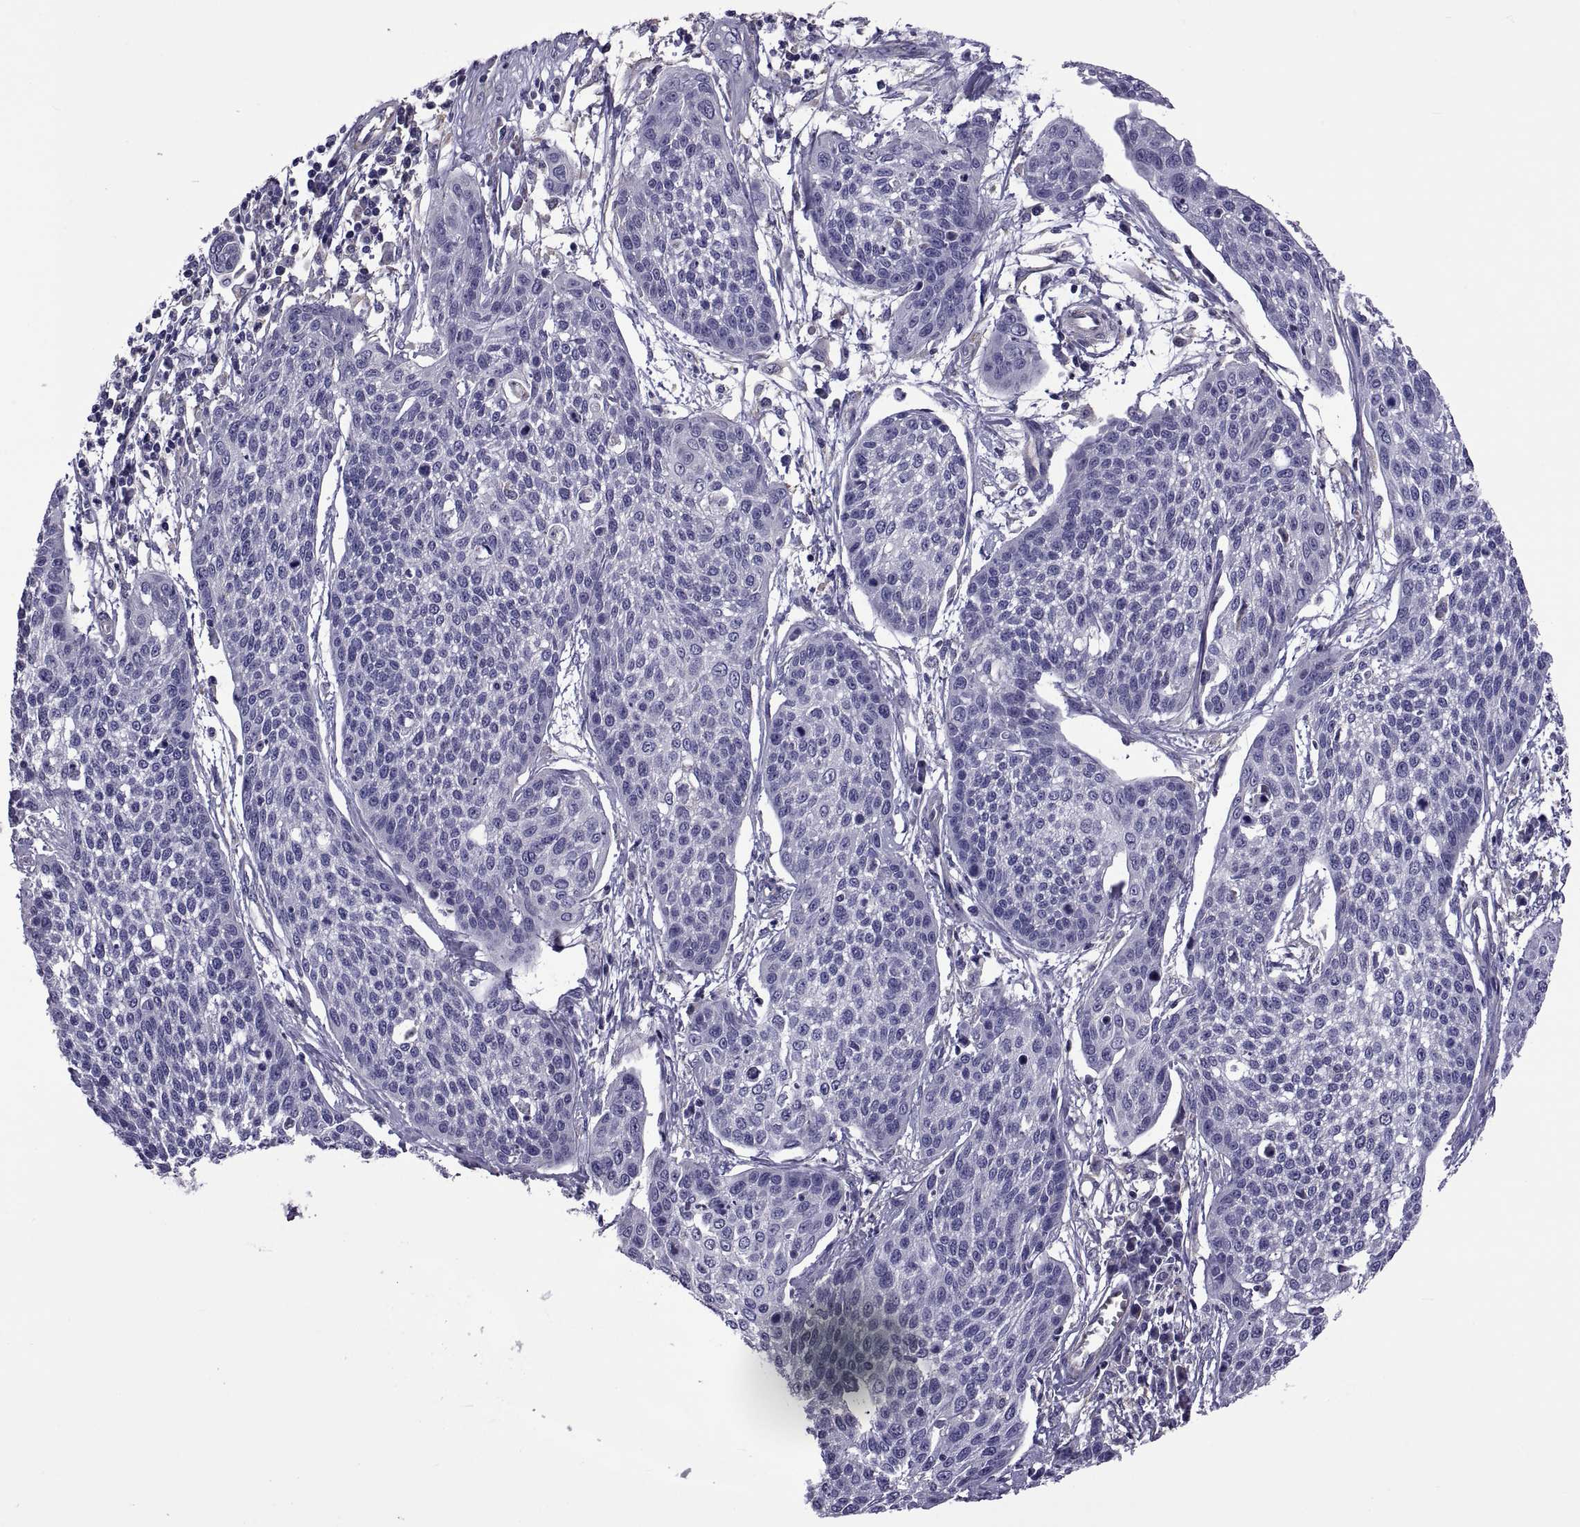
{"staining": {"intensity": "negative", "quantity": "none", "location": "none"}, "tissue": "cervical cancer", "cell_type": "Tumor cells", "image_type": "cancer", "snomed": [{"axis": "morphology", "description": "Squamous cell carcinoma, NOS"}, {"axis": "topography", "description": "Cervix"}], "caption": "This is an immunohistochemistry photomicrograph of human cervical cancer (squamous cell carcinoma). There is no expression in tumor cells.", "gene": "TMC3", "patient": {"sex": "female", "age": 34}}